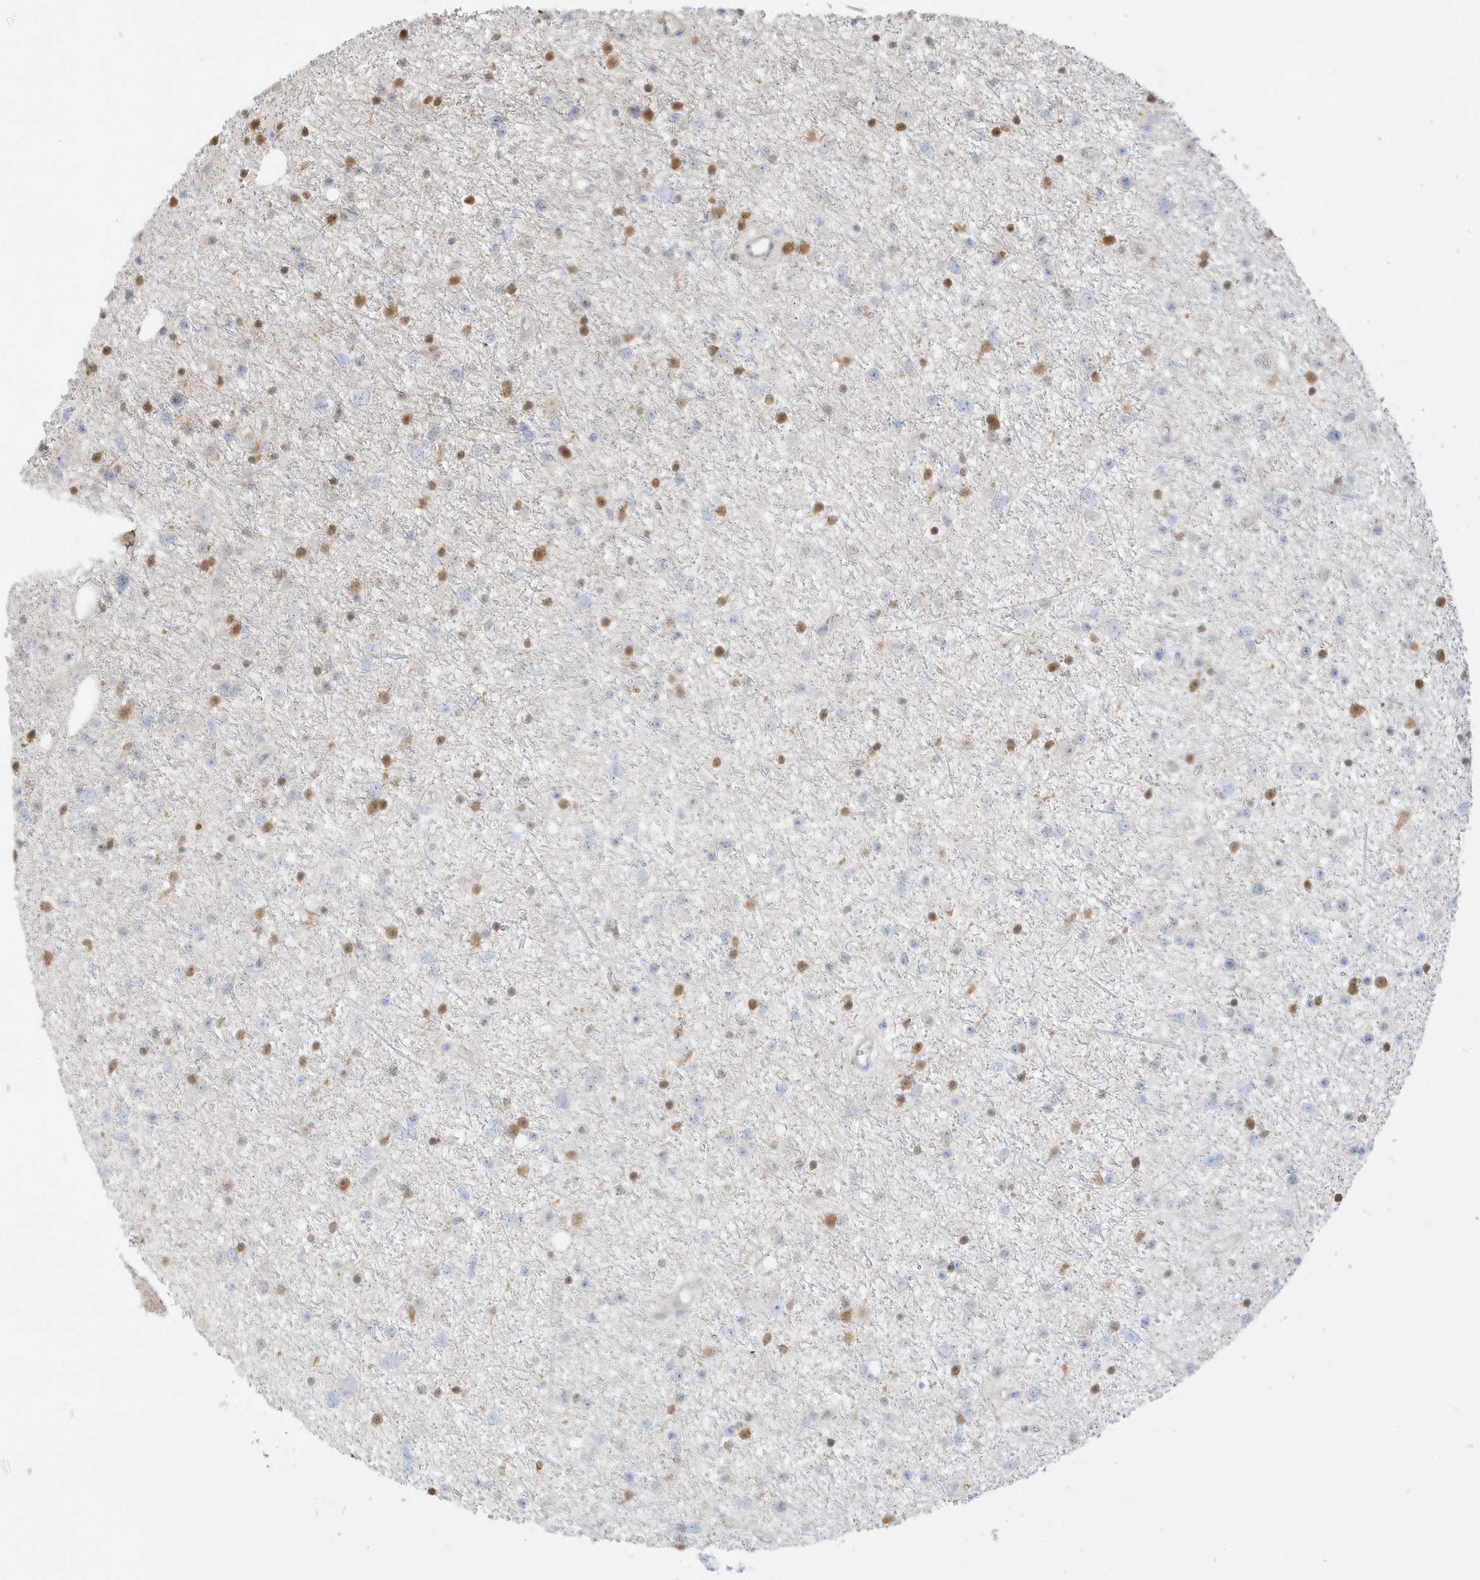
{"staining": {"intensity": "moderate", "quantity": "25%-75%", "location": "nuclear"}, "tissue": "glioma", "cell_type": "Tumor cells", "image_type": "cancer", "snomed": [{"axis": "morphology", "description": "Glioma, malignant, Low grade"}, {"axis": "topography", "description": "Cerebral cortex"}], "caption": "Immunohistochemical staining of human malignant glioma (low-grade) demonstrates medium levels of moderate nuclear expression in approximately 25%-75% of tumor cells.", "gene": "GCA", "patient": {"sex": "female", "age": 39}}